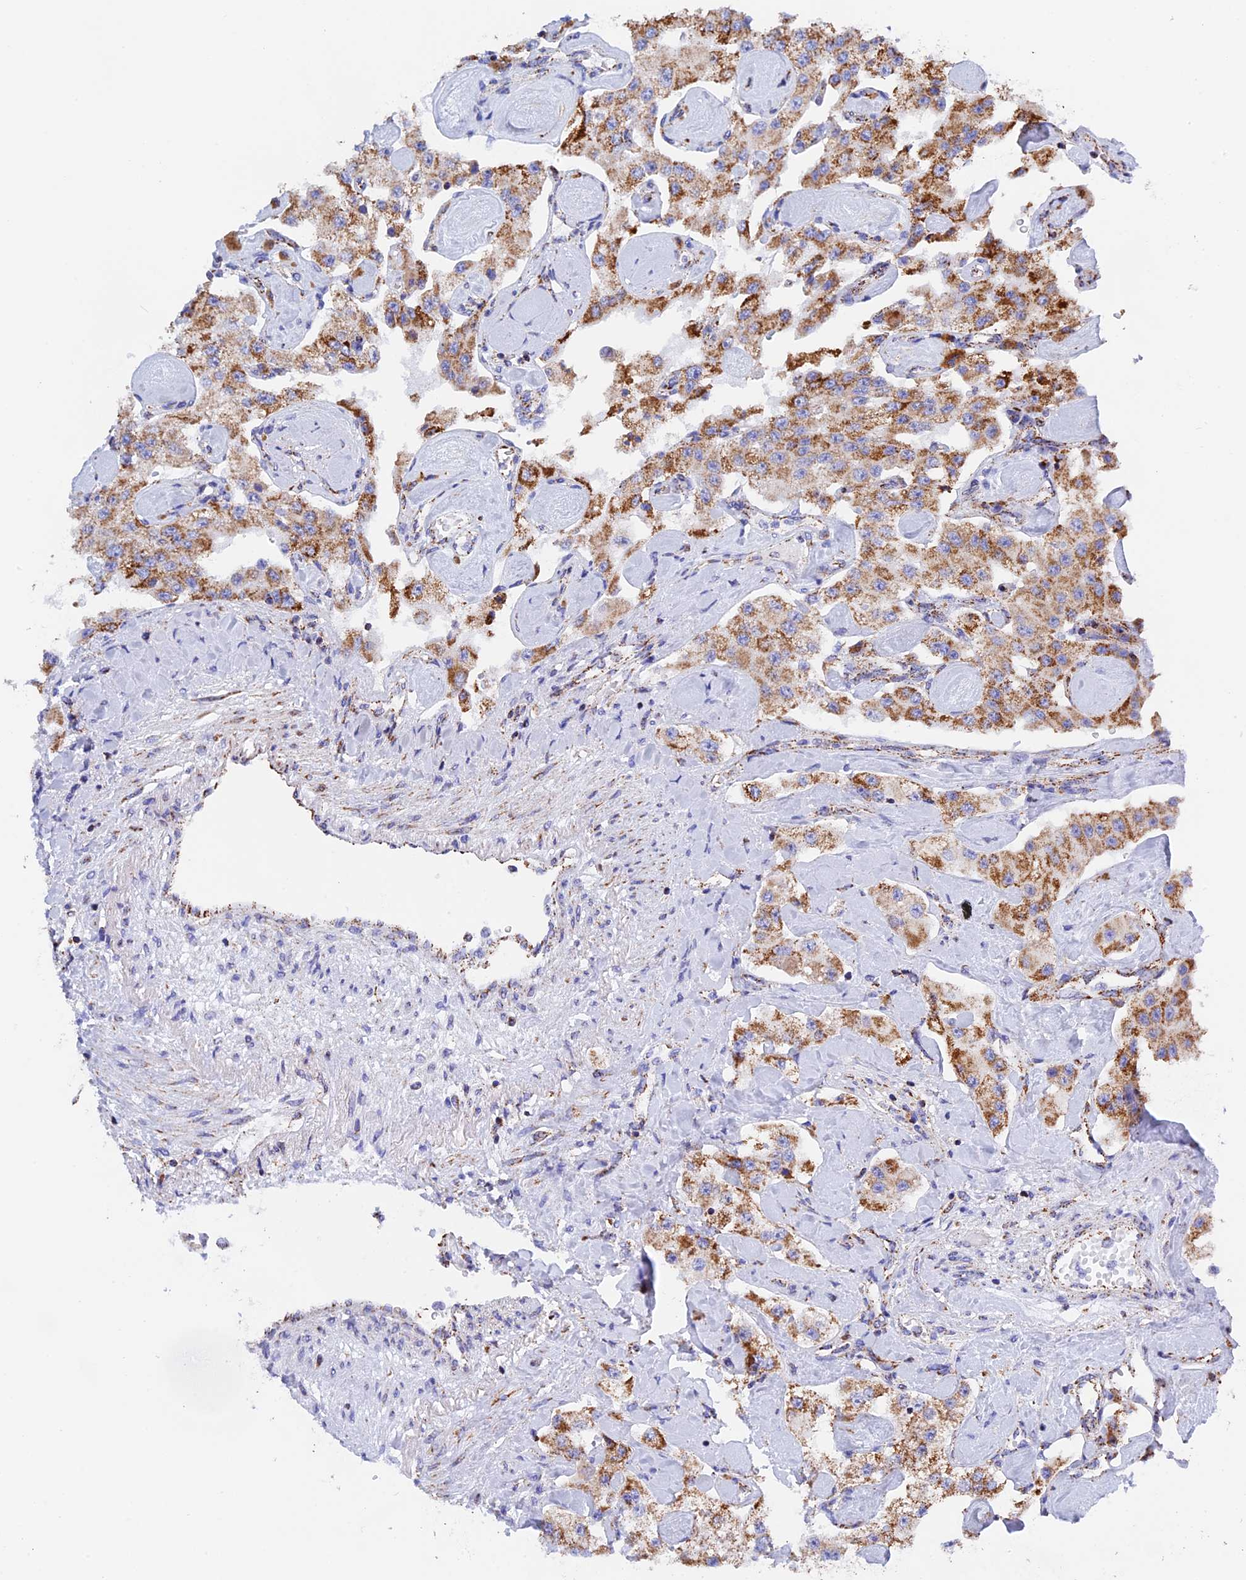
{"staining": {"intensity": "moderate", "quantity": ">75%", "location": "cytoplasmic/membranous"}, "tissue": "carcinoid", "cell_type": "Tumor cells", "image_type": "cancer", "snomed": [{"axis": "morphology", "description": "Carcinoid, malignant, NOS"}, {"axis": "topography", "description": "Pancreas"}], "caption": "IHC histopathology image of neoplastic tissue: human carcinoid stained using immunohistochemistry displays medium levels of moderate protein expression localized specifically in the cytoplasmic/membranous of tumor cells, appearing as a cytoplasmic/membranous brown color.", "gene": "NDUFA5", "patient": {"sex": "male", "age": 41}}